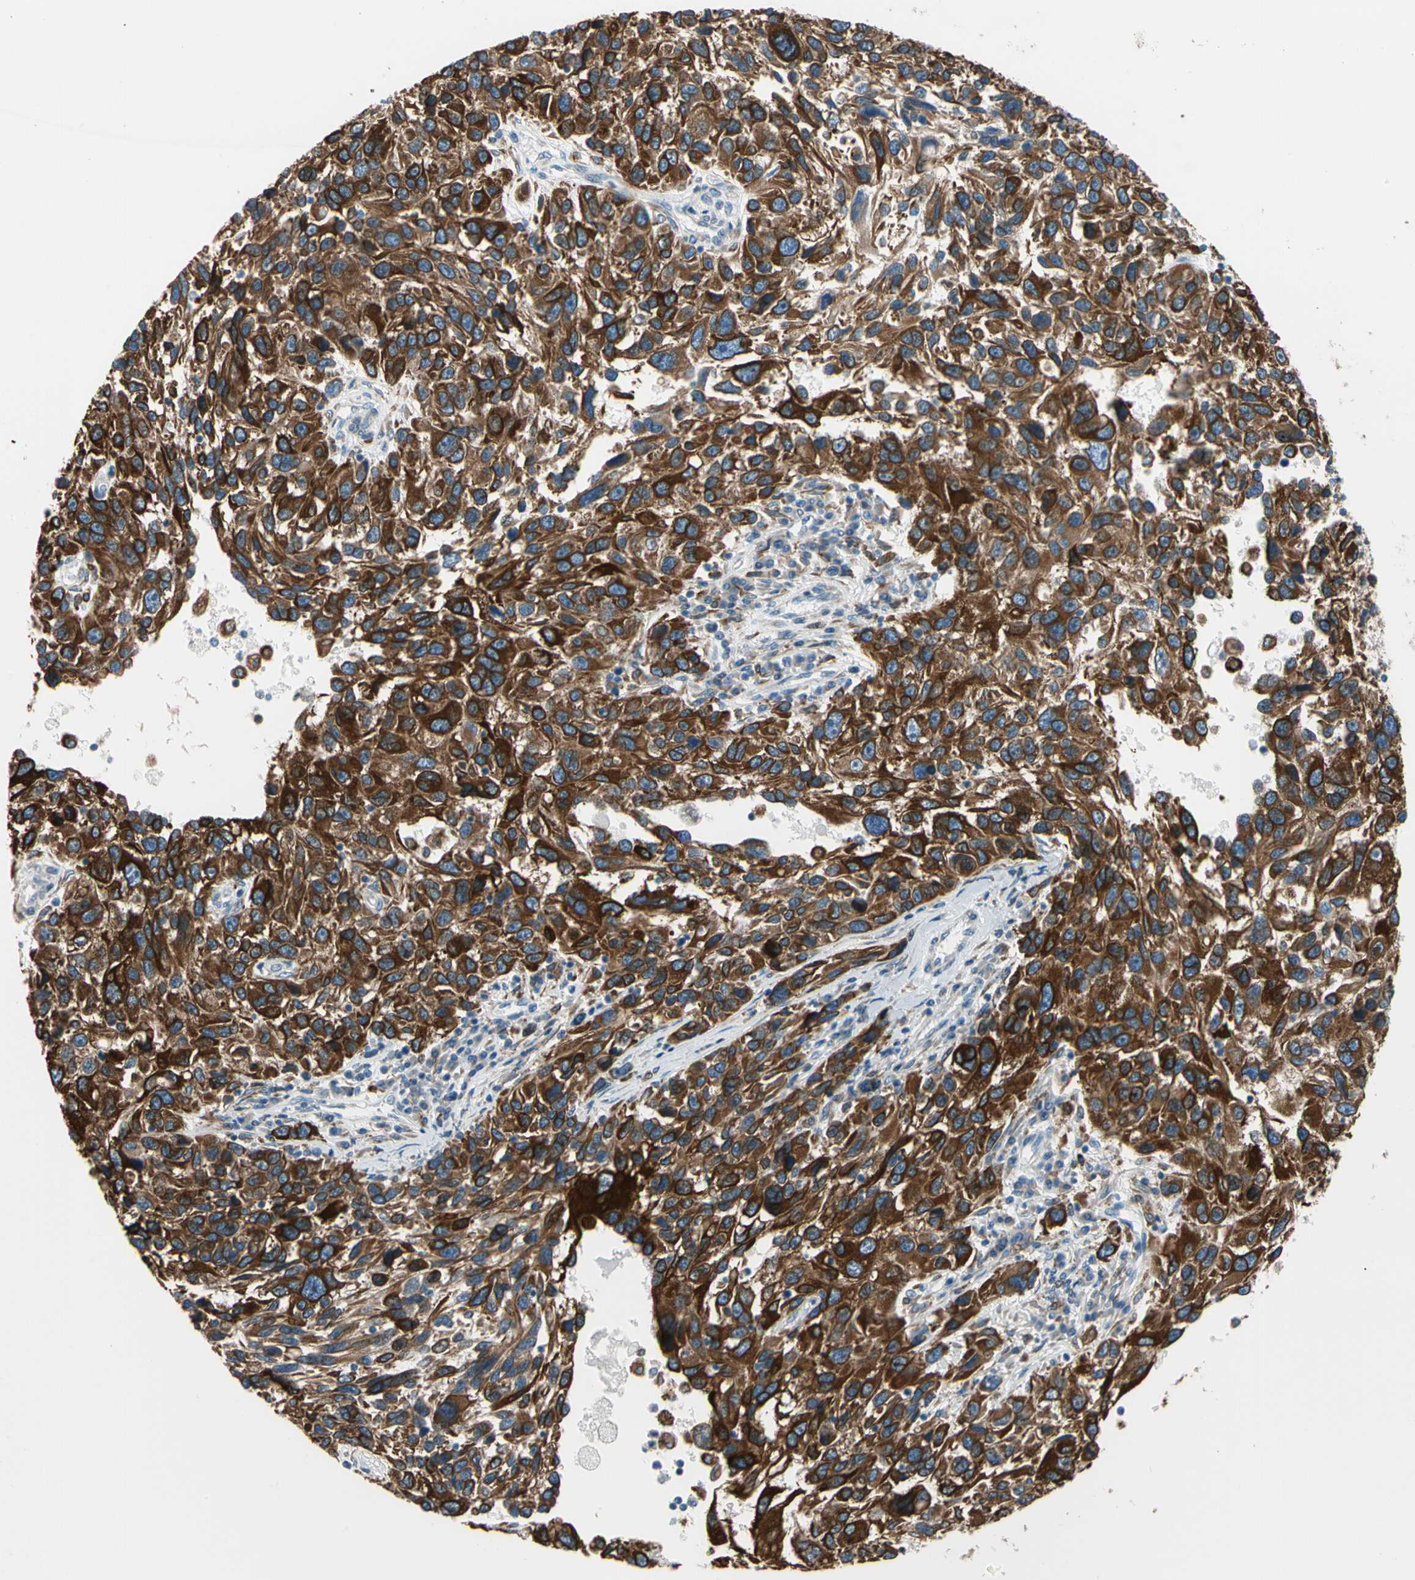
{"staining": {"intensity": "strong", "quantity": ">75%", "location": "cytoplasmic/membranous"}, "tissue": "melanoma", "cell_type": "Tumor cells", "image_type": "cancer", "snomed": [{"axis": "morphology", "description": "Malignant melanoma, NOS"}, {"axis": "topography", "description": "Skin"}], "caption": "Brown immunohistochemical staining in human melanoma displays strong cytoplasmic/membranous positivity in about >75% of tumor cells.", "gene": "LRPAP1", "patient": {"sex": "male", "age": 53}}